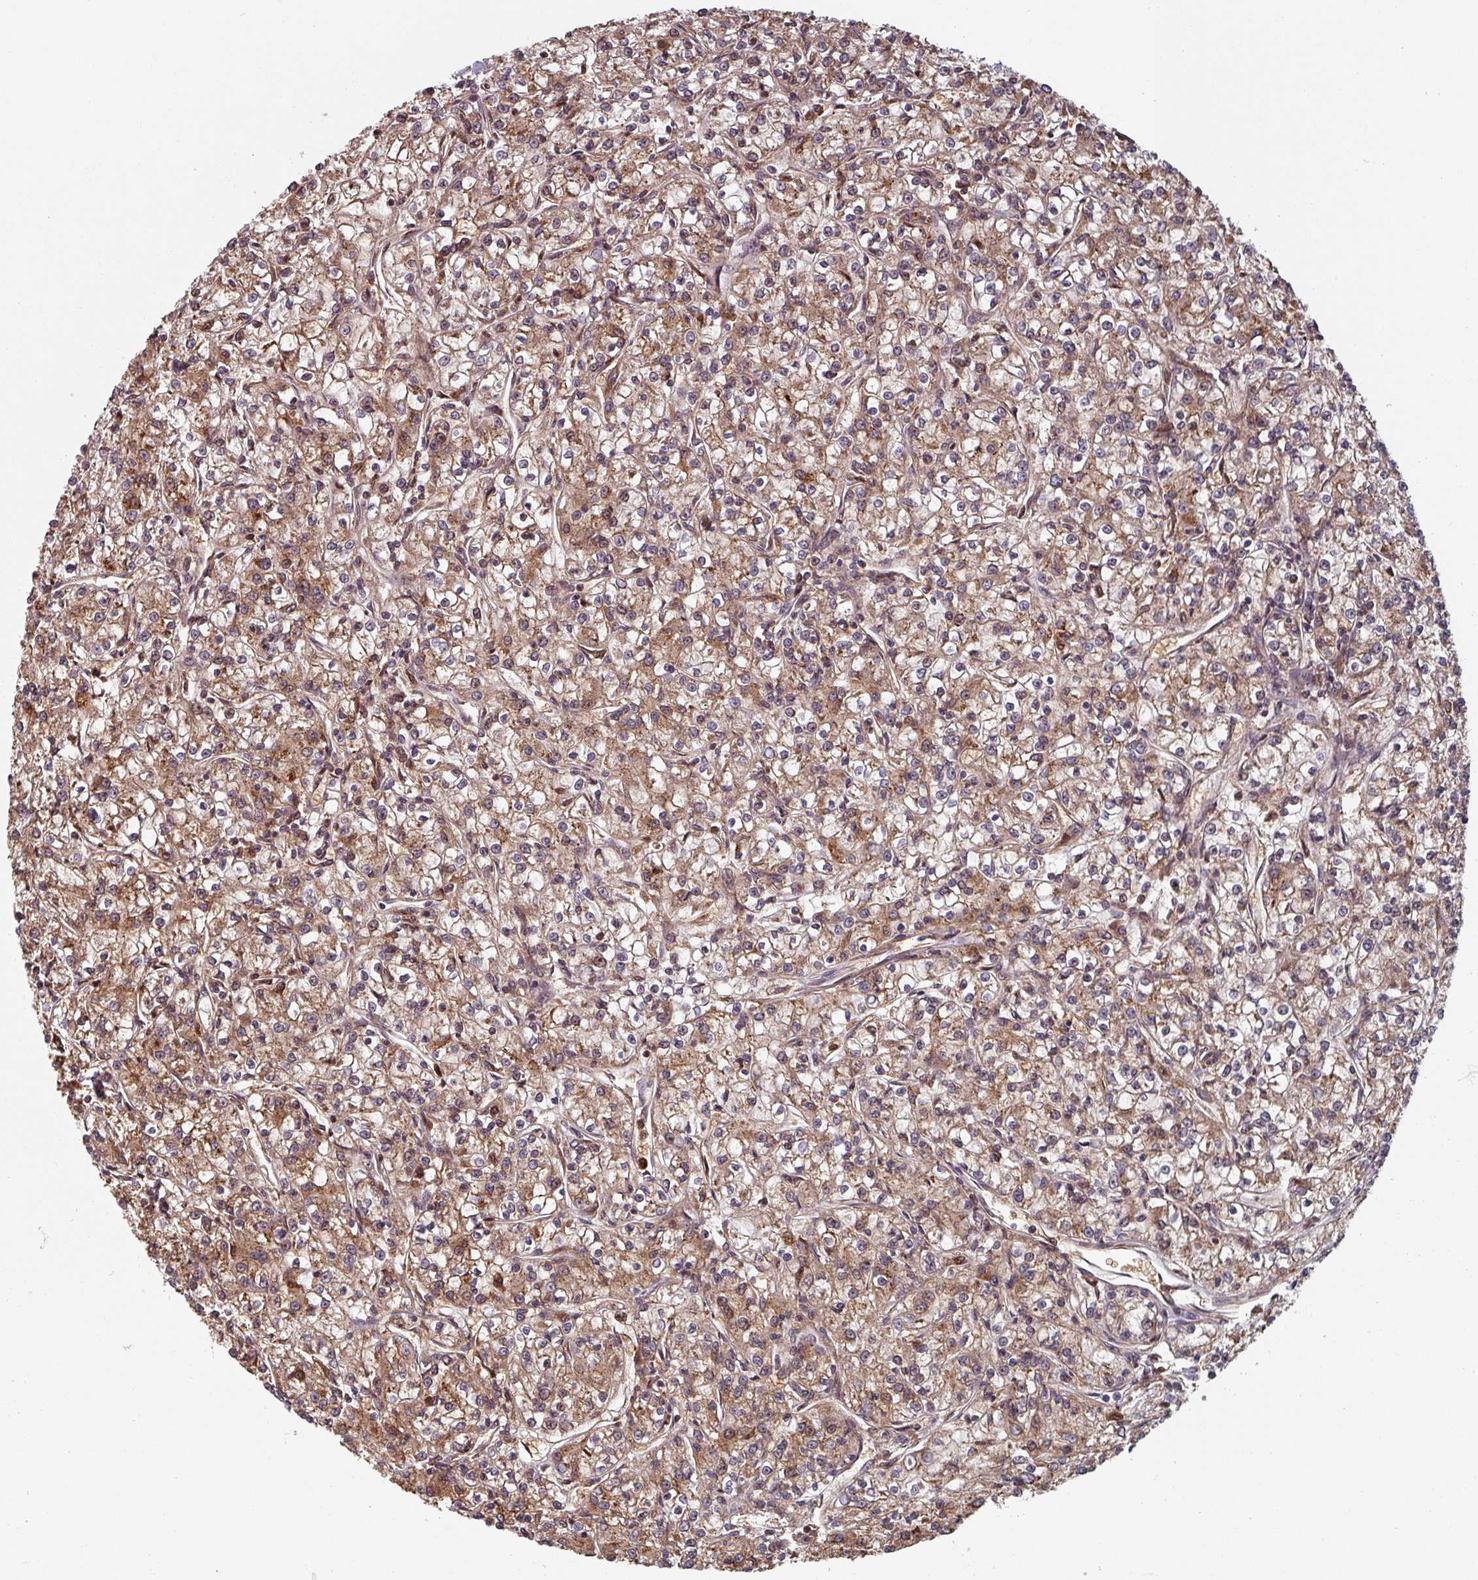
{"staining": {"intensity": "moderate", "quantity": ">75%", "location": "cytoplasmic/membranous"}, "tissue": "renal cancer", "cell_type": "Tumor cells", "image_type": "cancer", "snomed": [{"axis": "morphology", "description": "Adenocarcinoma, NOS"}, {"axis": "topography", "description": "Kidney"}], "caption": "IHC of human renal cancer (adenocarcinoma) reveals medium levels of moderate cytoplasmic/membranous staining in about >75% of tumor cells.", "gene": "EID1", "patient": {"sex": "female", "age": 59}}